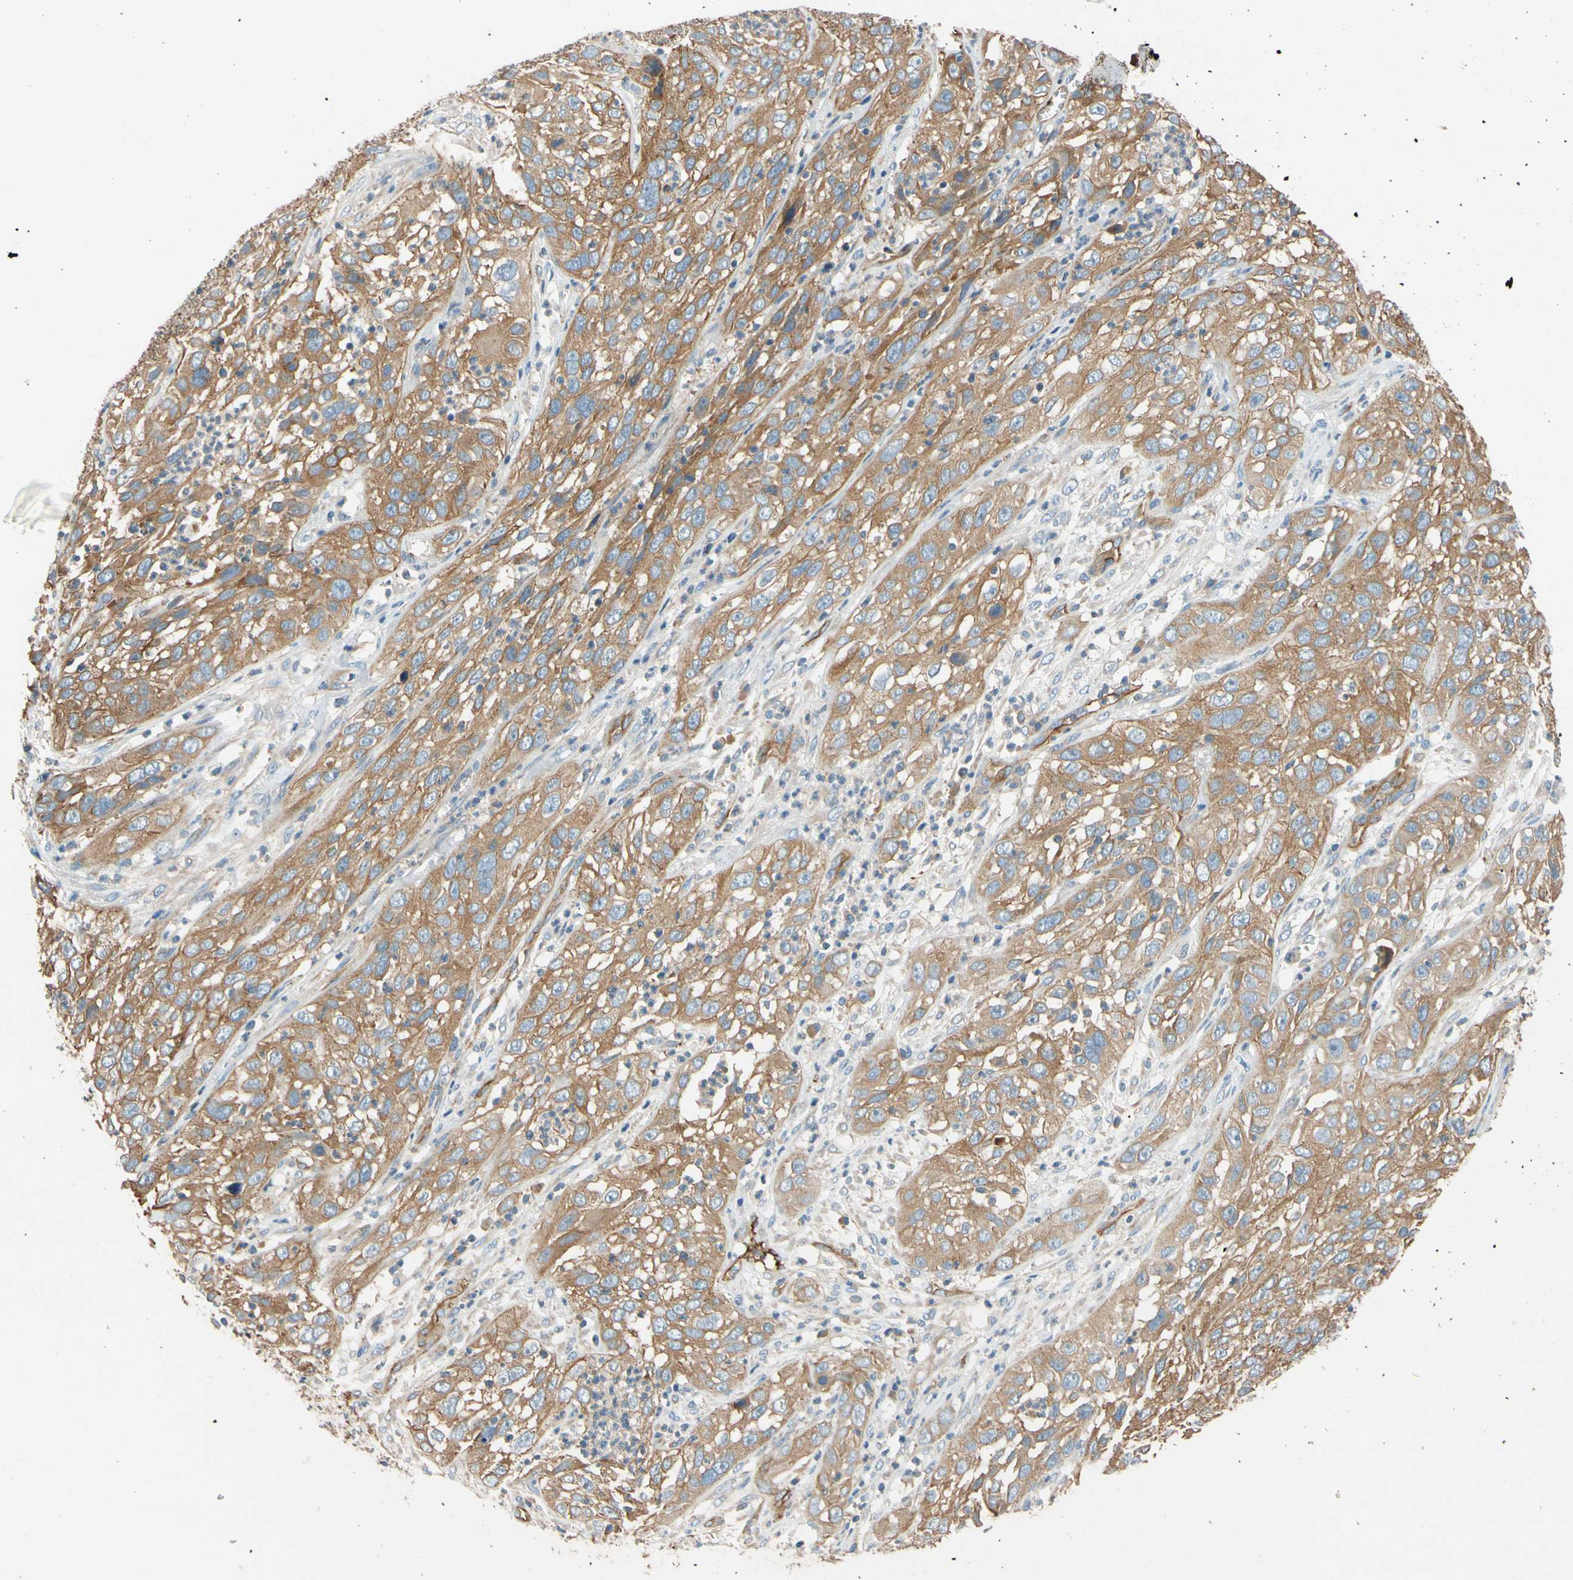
{"staining": {"intensity": "moderate", "quantity": ">75%", "location": "cytoplasmic/membranous"}, "tissue": "cervical cancer", "cell_type": "Tumor cells", "image_type": "cancer", "snomed": [{"axis": "morphology", "description": "Squamous cell carcinoma, NOS"}, {"axis": "topography", "description": "Cervix"}], "caption": "IHC of squamous cell carcinoma (cervical) demonstrates medium levels of moderate cytoplasmic/membranous positivity in approximately >75% of tumor cells.", "gene": "SPTAN1", "patient": {"sex": "female", "age": 32}}